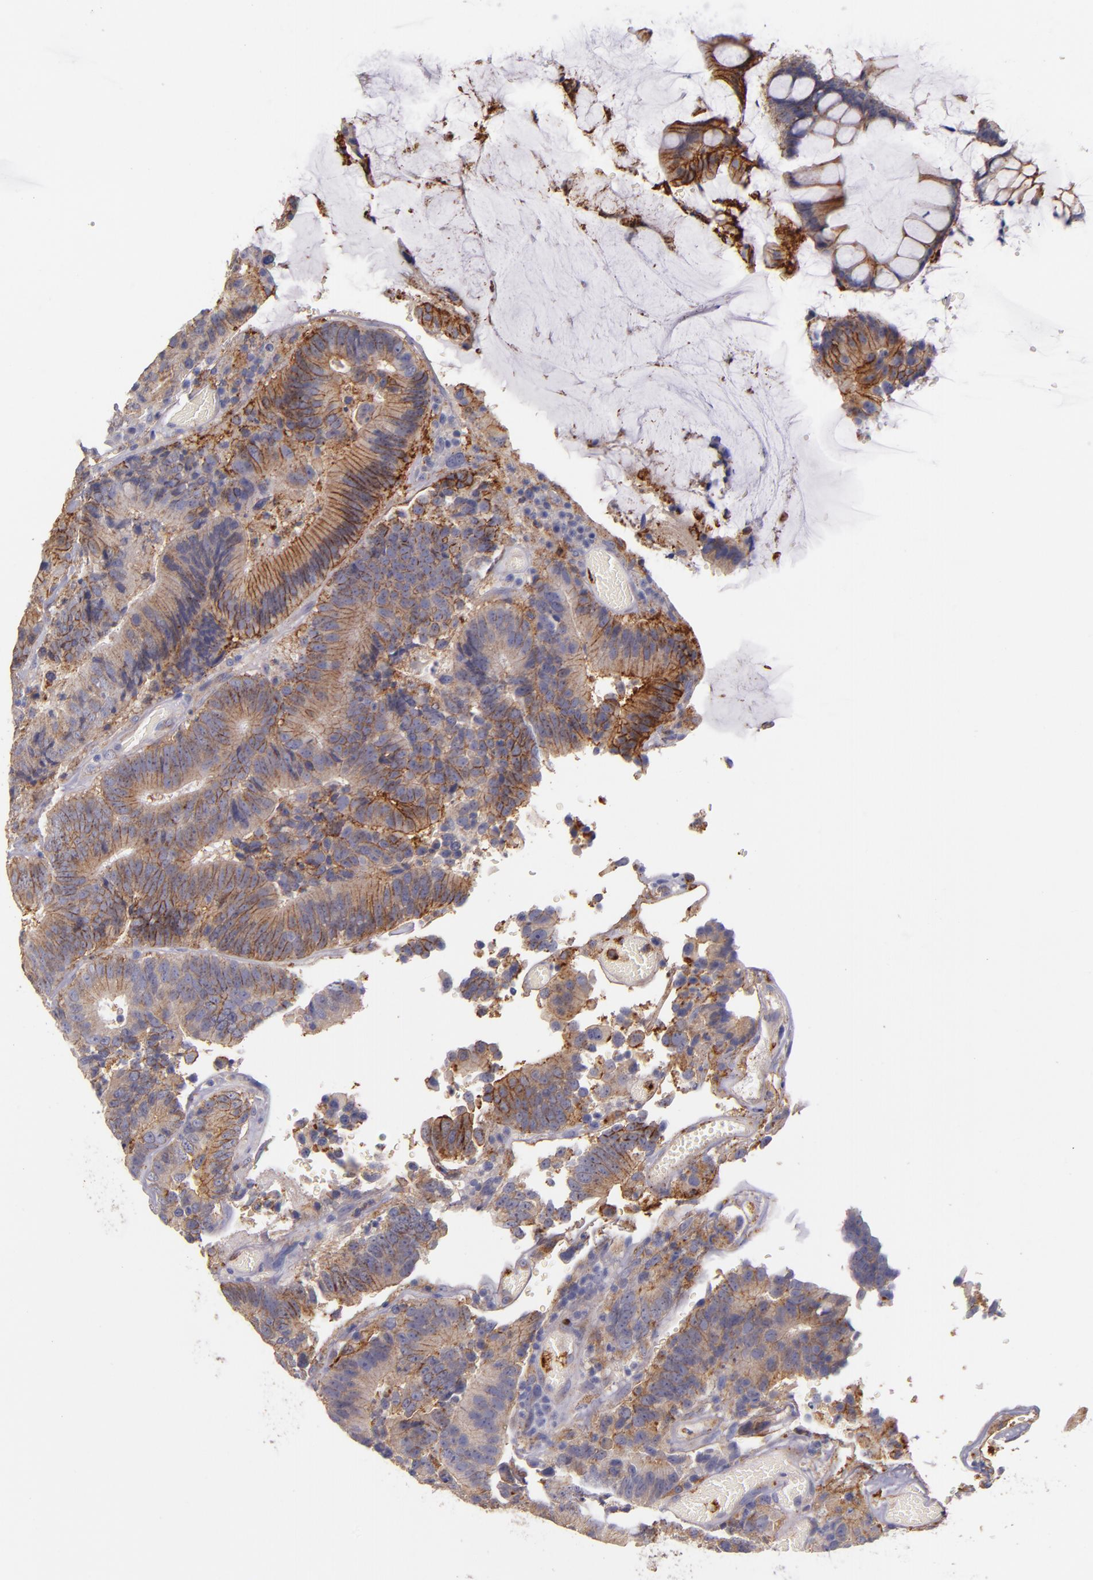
{"staining": {"intensity": "strong", "quantity": "25%-75%", "location": "cytoplasmic/membranous"}, "tissue": "colorectal cancer", "cell_type": "Tumor cells", "image_type": "cancer", "snomed": [{"axis": "morphology", "description": "Normal tissue, NOS"}, {"axis": "morphology", "description": "Adenocarcinoma, NOS"}, {"axis": "topography", "description": "Colon"}], "caption": "This is an image of IHC staining of colorectal cancer (adenocarcinoma), which shows strong expression in the cytoplasmic/membranous of tumor cells.", "gene": "C5AR1", "patient": {"sex": "female", "age": 78}}